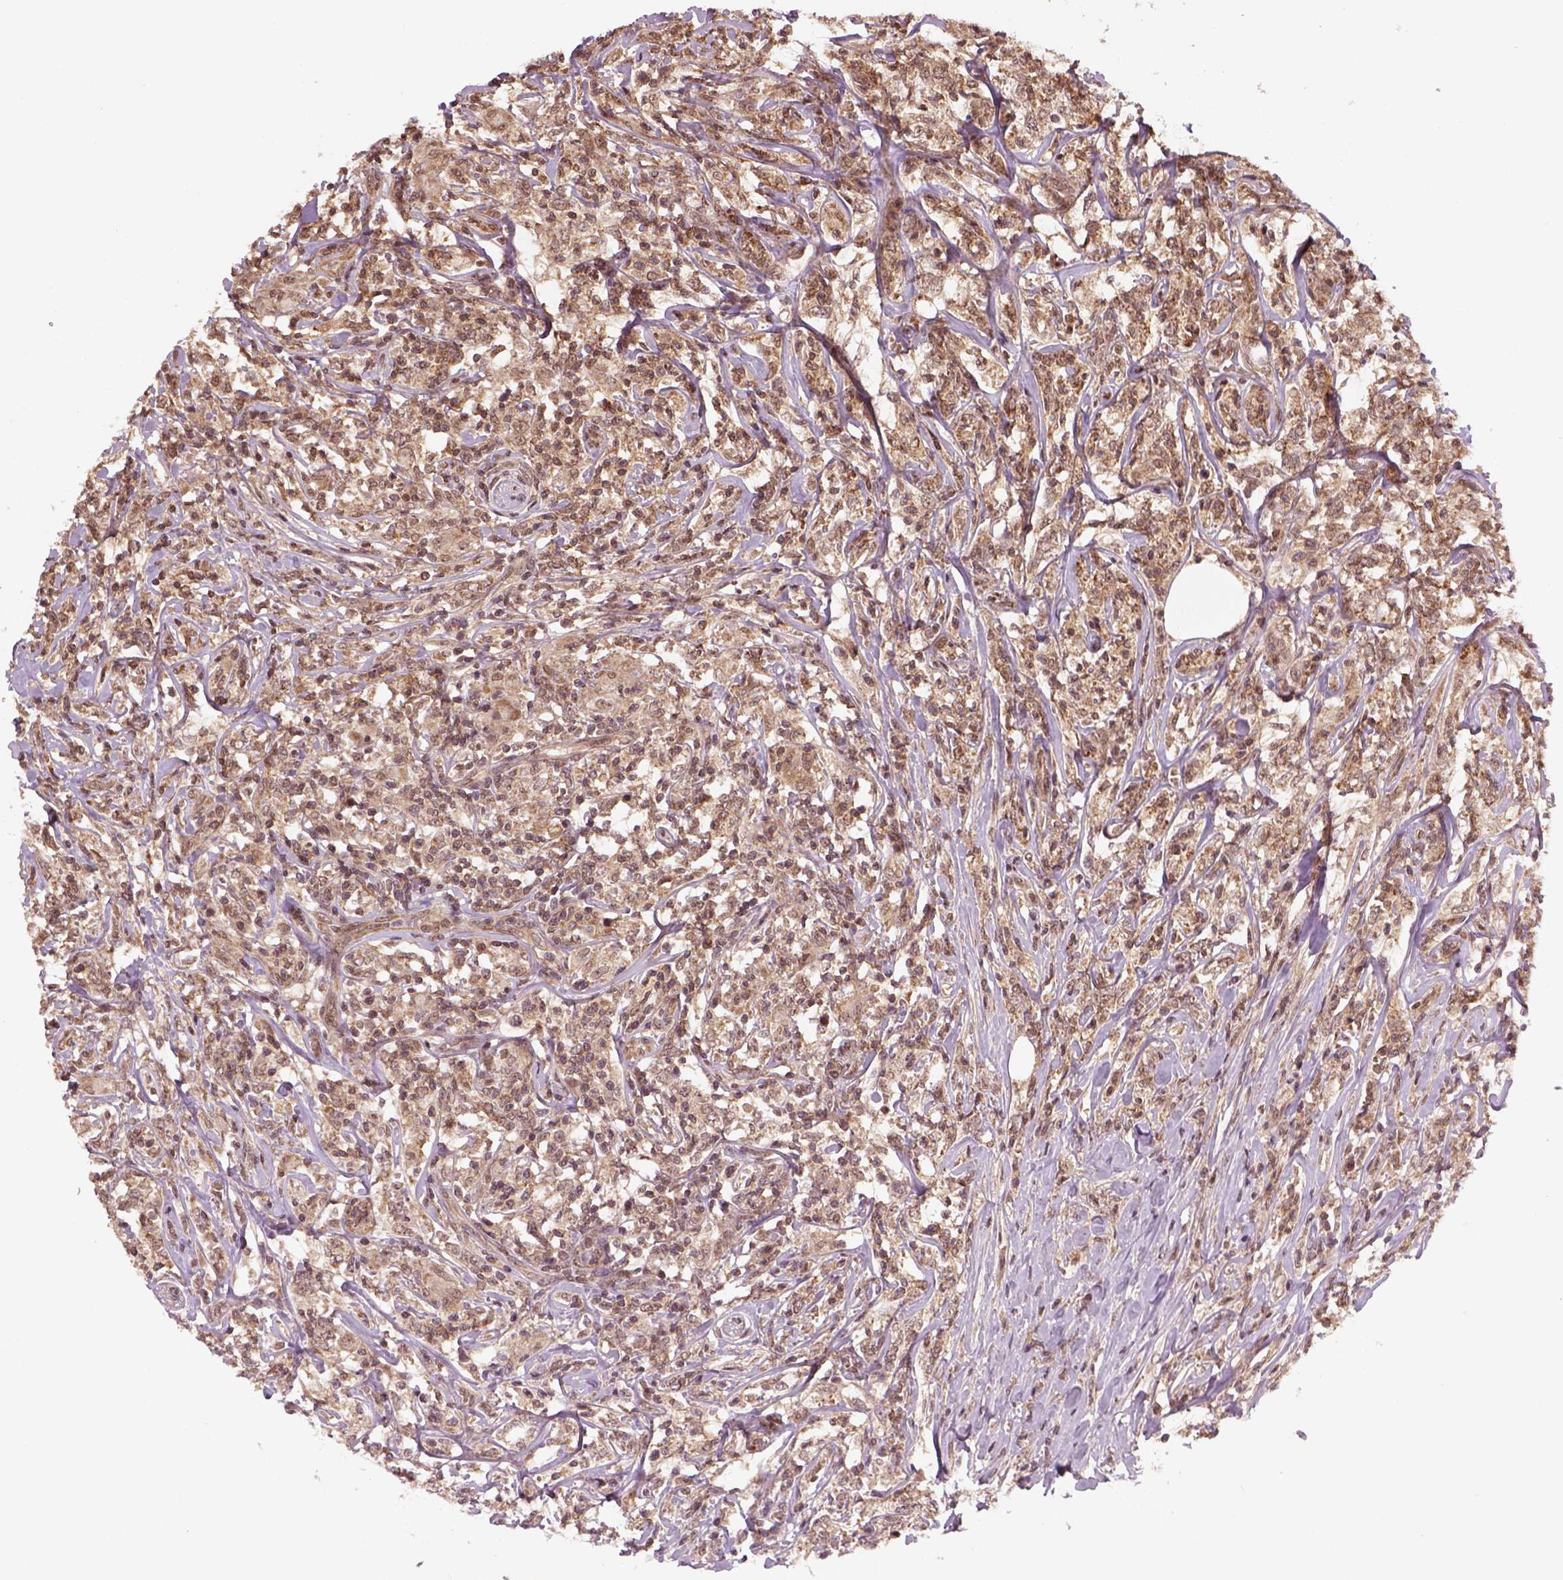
{"staining": {"intensity": "moderate", "quantity": ">75%", "location": "cytoplasmic/membranous"}, "tissue": "lymphoma", "cell_type": "Tumor cells", "image_type": "cancer", "snomed": [{"axis": "morphology", "description": "Malignant lymphoma, non-Hodgkin's type, High grade"}, {"axis": "topography", "description": "Lymph node"}], "caption": "Immunohistochemical staining of human malignant lymphoma, non-Hodgkin's type (high-grade) reveals medium levels of moderate cytoplasmic/membranous protein positivity in approximately >75% of tumor cells. The protein is stained brown, and the nuclei are stained in blue (DAB IHC with brightfield microscopy, high magnification).", "gene": "NUDT9", "patient": {"sex": "female", "age": 84}}